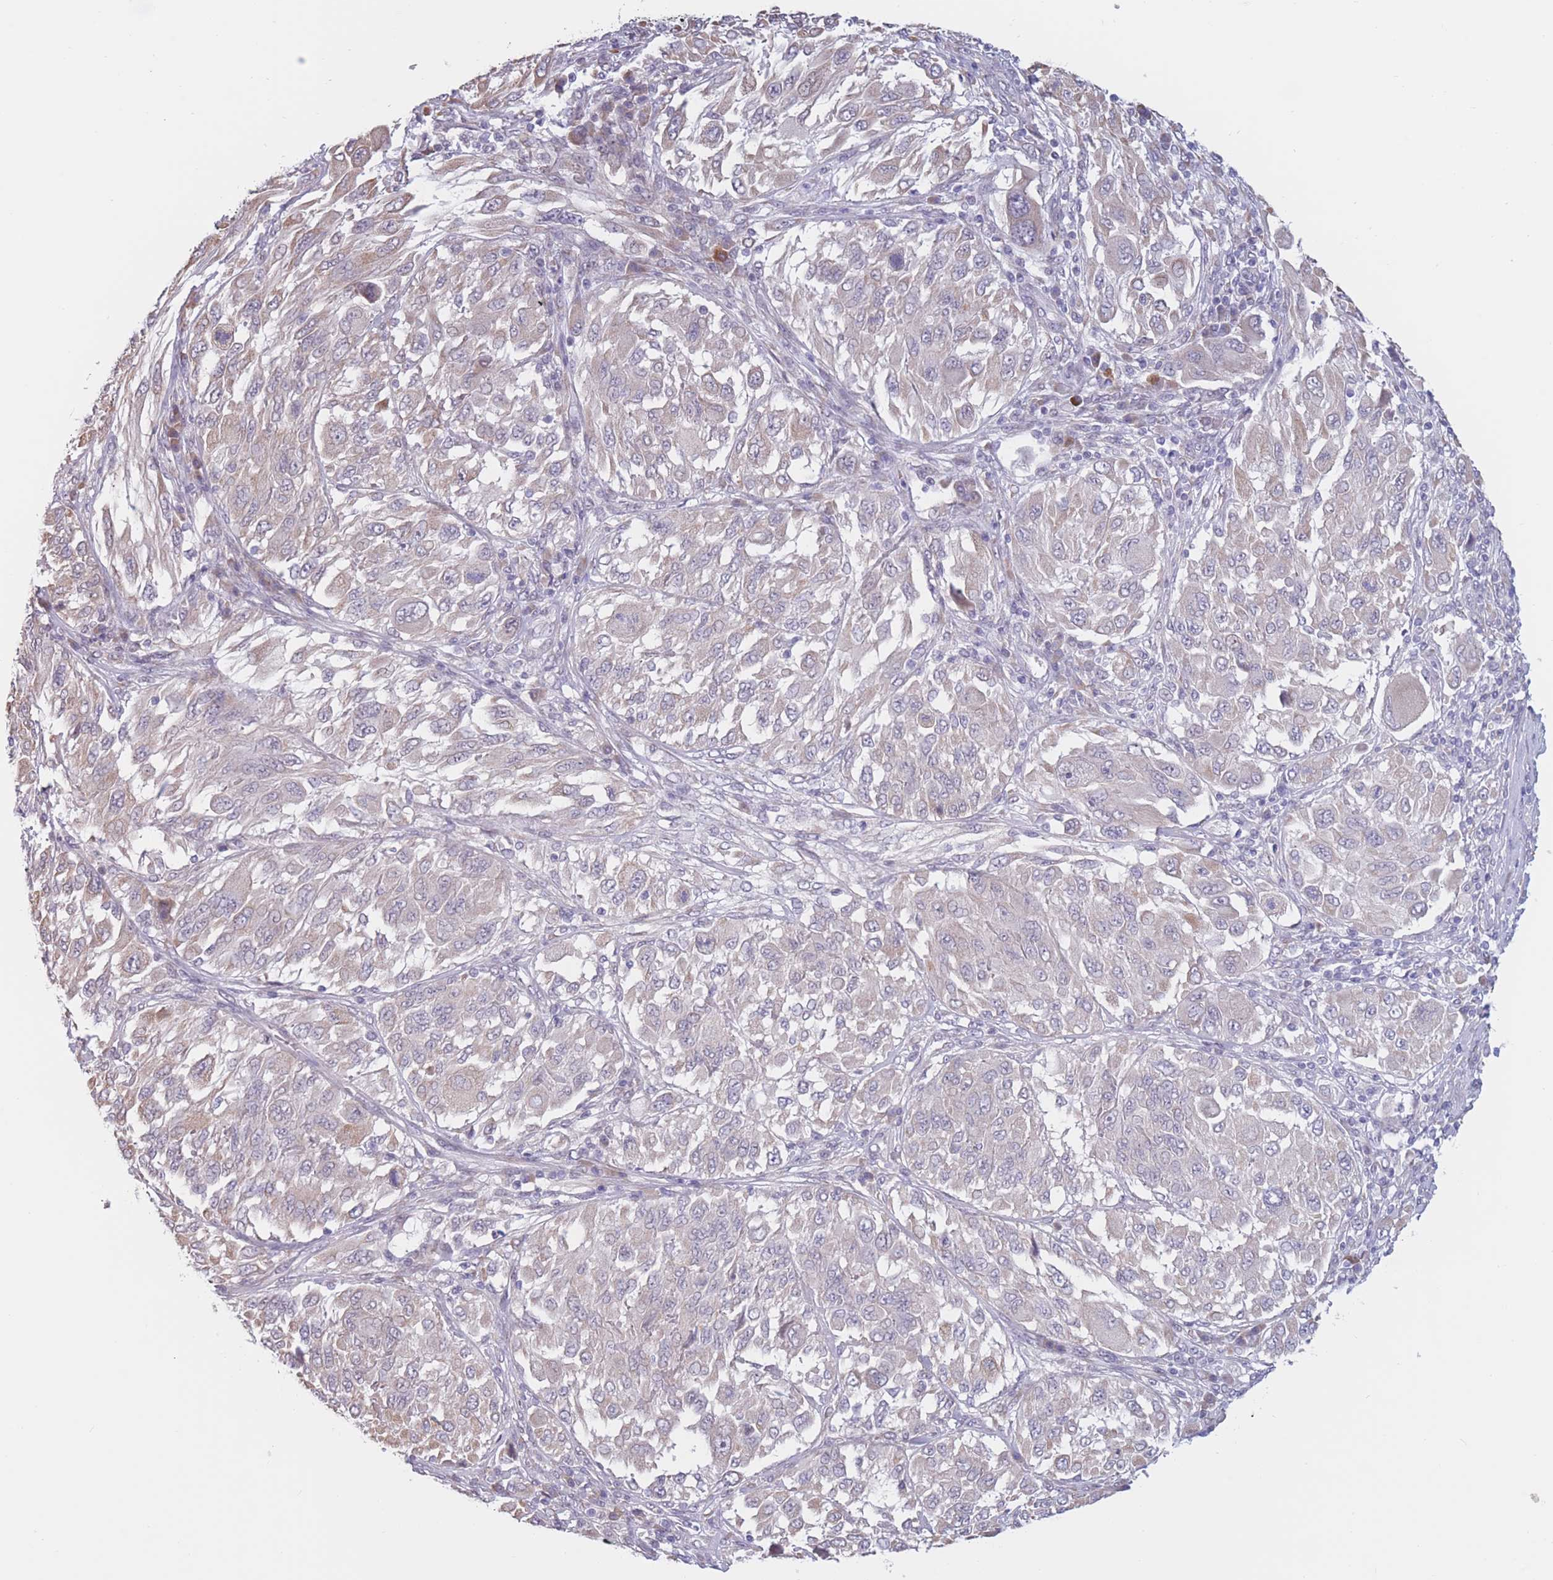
{"staining": {"intensity": "negative", "quantity": "none", "location": "none"}, "tissue": "melanoma", "cell_type": "Tumor cells", "image_type": "cancer", "snomed": [{"axis": "morphology", "description": "Malignant melanoma, NOS"}, {"axis": "topography", "description": "Skin"}], "caption": "Tumor cells show no significant protein staining in malignant melanoma. (DAB immunohistochemistry (IHC) with hematoxylin counter stain).", "gene": "COL27A1", "patient": {"sex": "female", "age": 91}}